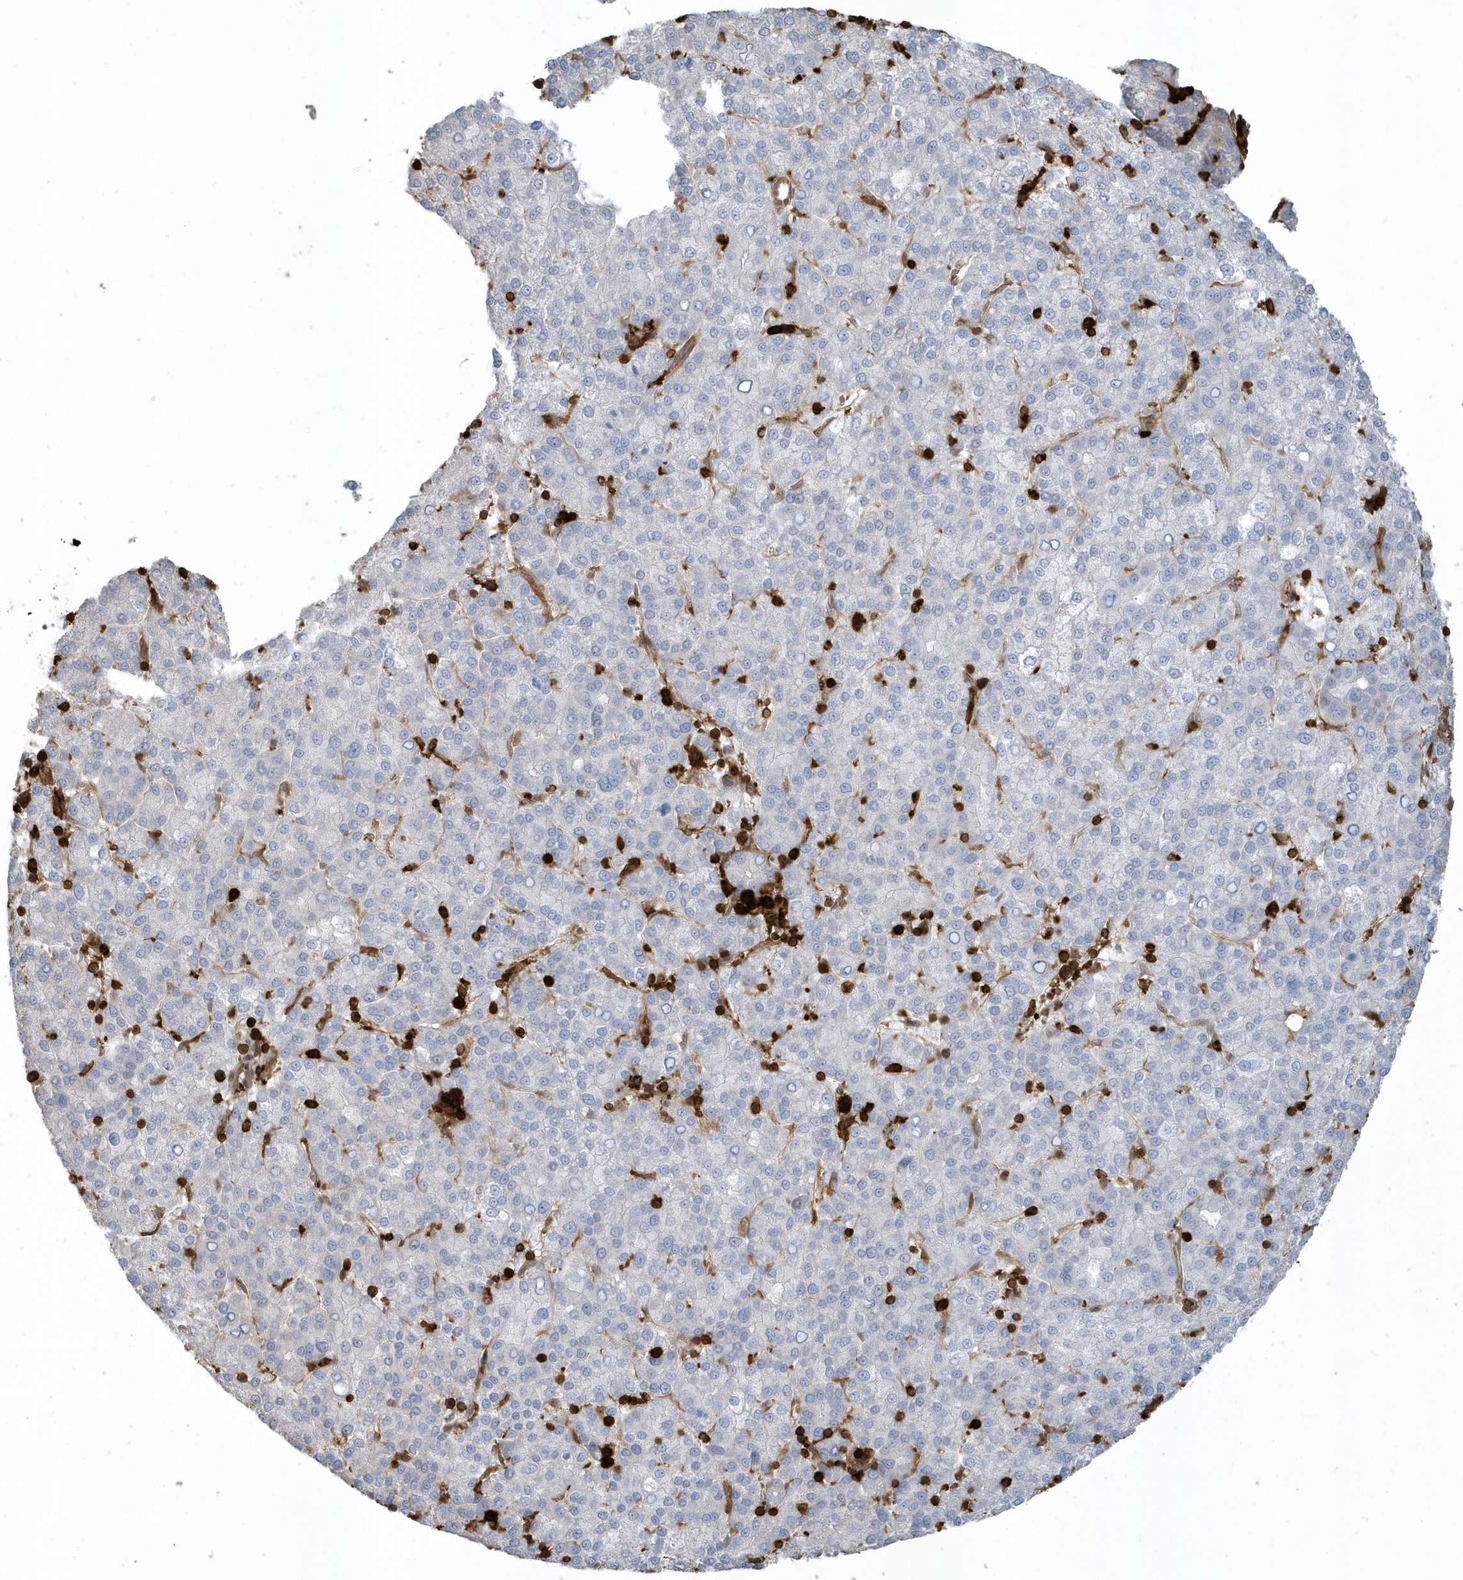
{"staining": {"intensity": "negative", "quantity": "none", "location": "none"}, "tissue": "liver cancer", "cell_type": "Tumor cells", "image_type": "cancer", "snomed": [{"axis": "morphology", "description": "Carcinoma, Hepatocellular, NOS"}, {"axis": "topography", "description": "Liver"}], "caption": "High magnification brightfield microscopy of liver cancer stained with DAB (3,3'-diaminobenzidine) (brown) and counterstained with hematoxylin (blue): tumor cells show no significant expression.", "gene": "CLCN6", "patient": {"sex": "female", "age": 58}}